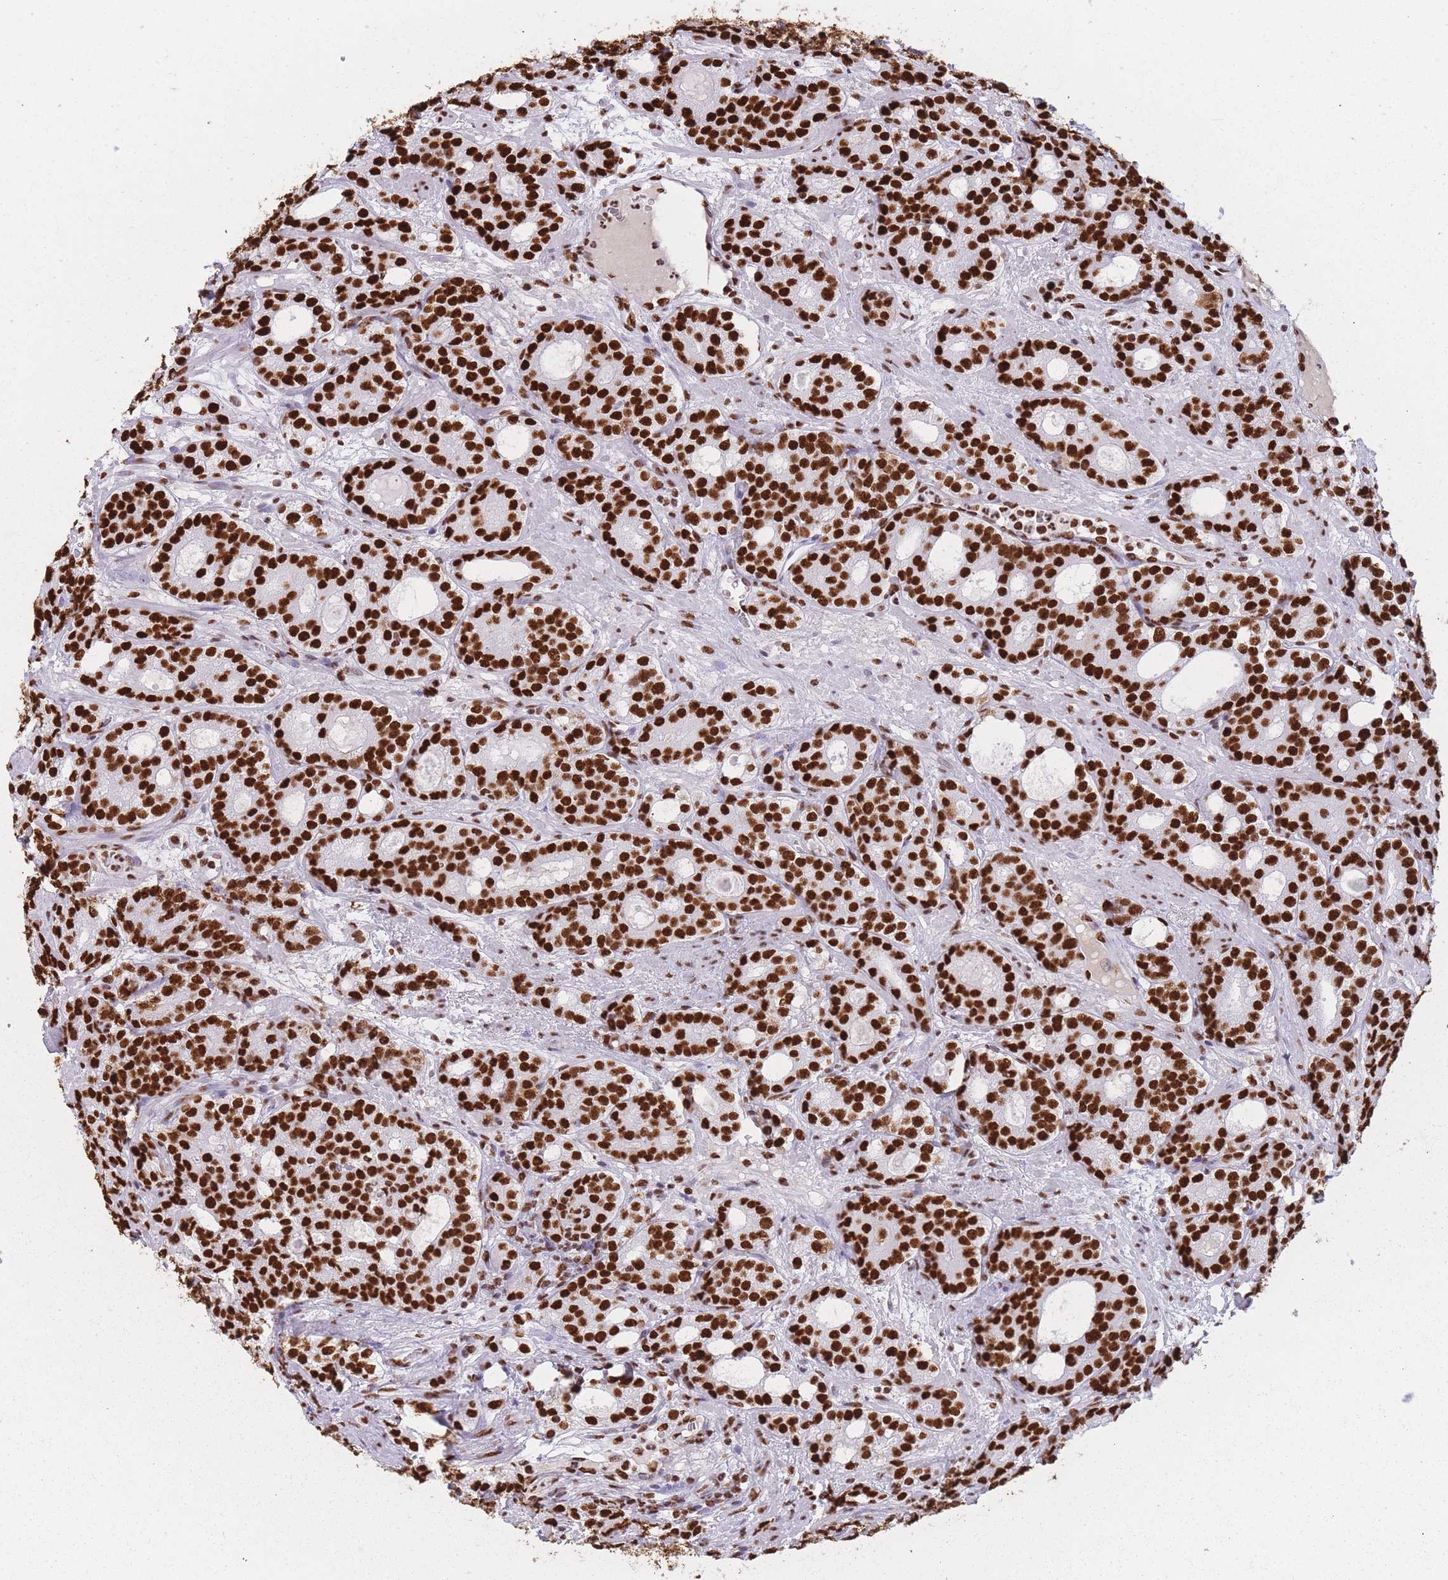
{"staining": {"intensity": "strong", "quantity": ">75%", "location": "nuclear"}, "tissue": "prostate cancer", "cell_type": "Tumor cells", "image_type": "cancer", "snomed": [{"axis": "morphology", "description": "Adenocarcinoma, High grade"}, {"axis": "topography", "description": "Prostate"}], "caption": "Prostate cancer stained for a protein exhibits strong nuclear positivity in tumor cells. (Stains: DAB in brown, nuclei in blue, Microscopy: brightfield microscopy at high magnification).", "gene": "HNRNPUL1", "patient": {"sex": "male", "age": 64}}